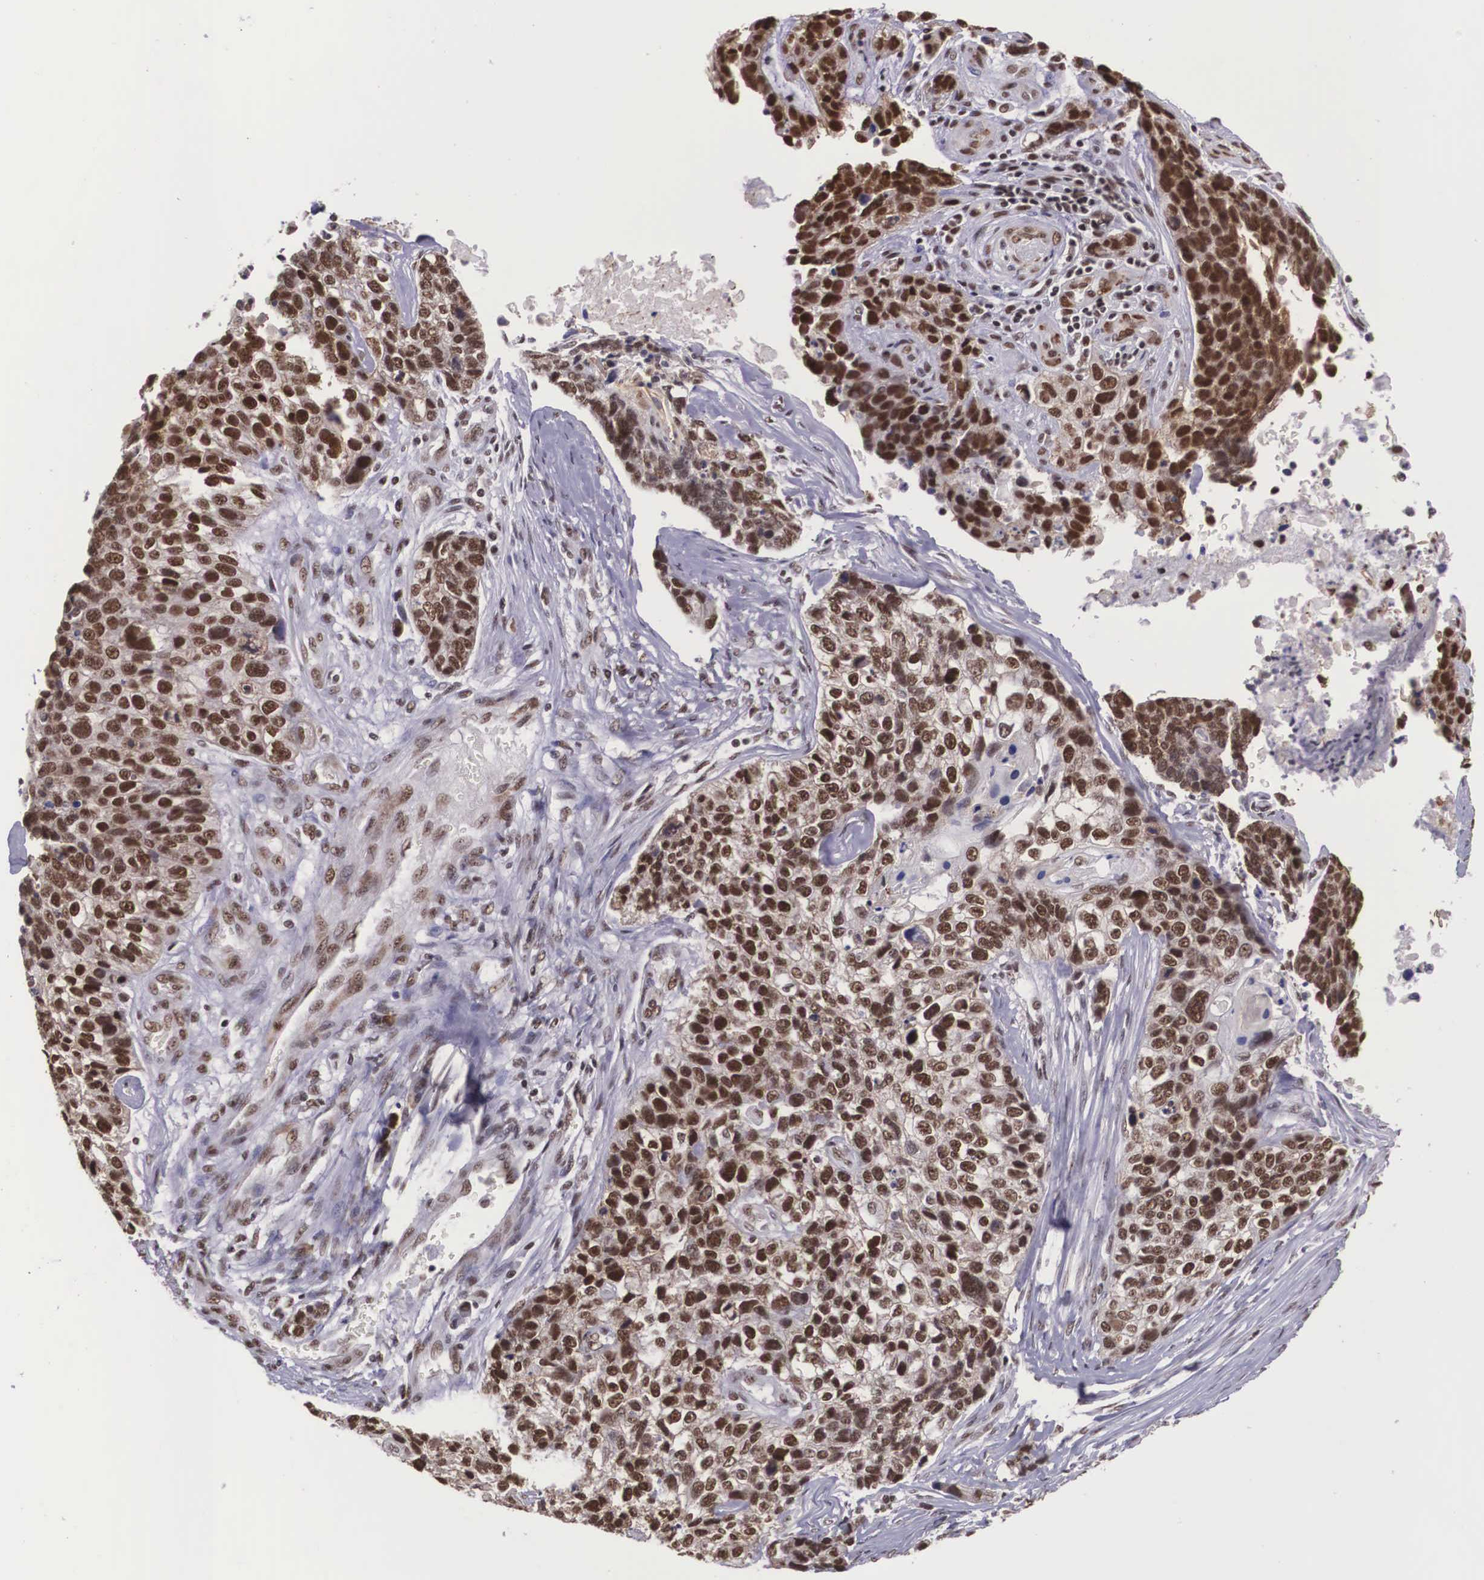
{"staining": {"intensity": "strong", "quantity": ">75%", "location": "nuclear"}, "tissue": "lung cancer", "cell_type": "Tumor cells", "image_type": "cancer", "snomed": [{"axis": "morphology", "description": "Squamous cell carcinoma, NOS"}, {"axis": "topography", "description": "Lymph node"}, {"axis": "topography", "description": "Lung"}], "caption": "DAB immunohistochemical staining of human lung cancer shows strong nuclear protein positivity in about >75% of tumor cells. (DAB (3,3'-diaminobenzidine) IHC, brown staining for protein, blue staining for nuclei).", "gene": "POLR2F", "patient": {"sex": "male", "age": 74}}